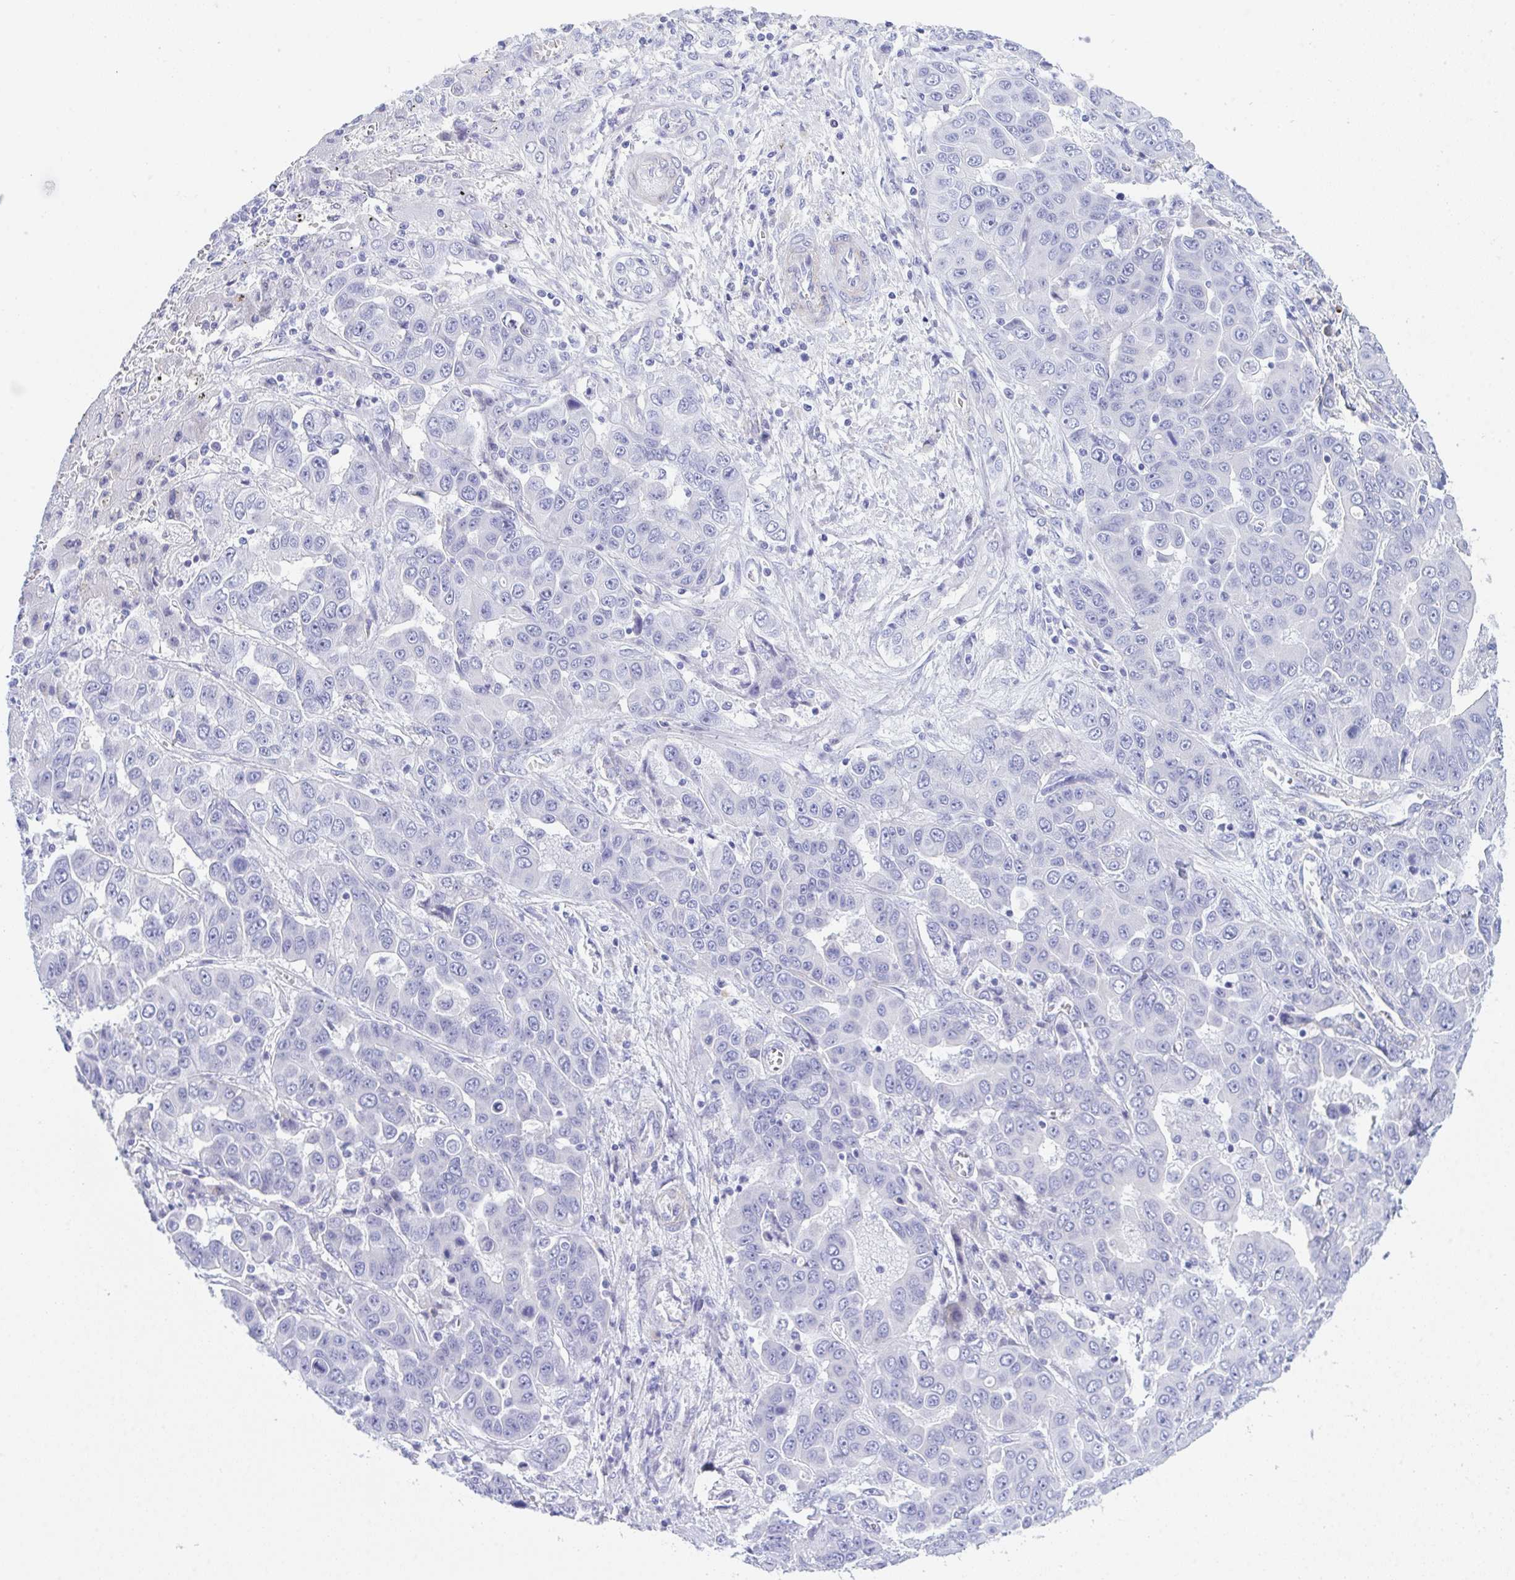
{"staining": {"intensity": "negative", "quantity": "none", "location": "none"}, "tissue": "liver cancer", "cell_type": "Tumor cells", "image_type": "cancer", "snomed": [{"axis": "morphology", "description": "Cholangiocarcinoma"}, {"axis": "topography", "description": "Liver"}], "caption": "Tumor cells are negative for brown protein staining in liver cholangiocarcinoma. The staining was performed using DAB (3,3'-diaminobenzidine) to visualize the protein expression in brown, while the nuclei were stained in blue with hematoxylin (Magnification: 20x).", "gene": "CEP170B", "patient": {"sex": "female", "age": 52}}